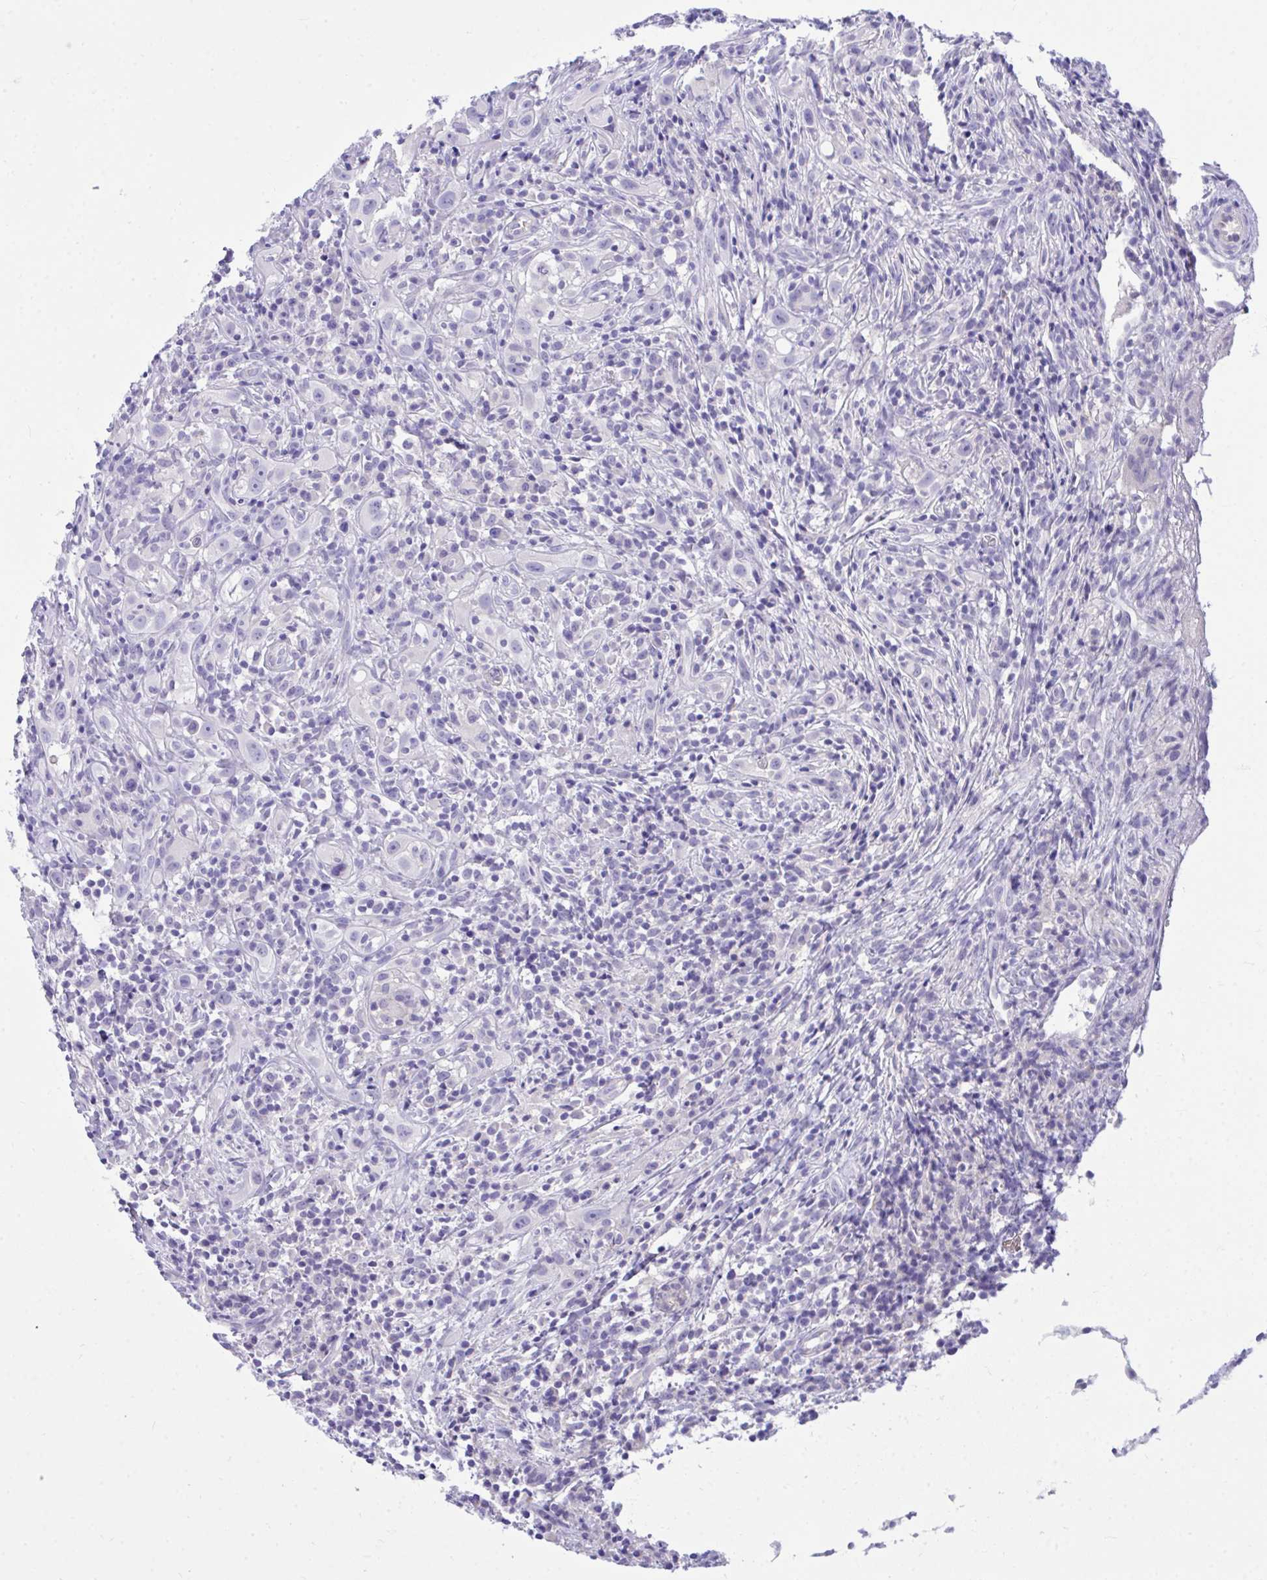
{"staining": {"intensity": "negative", "quantity": "none", "location": "none"}, "tissue": "head and neck cancer", "cell_type": "Tumor cells", "image_type": "cancer", "snomed": [{"axis": "morphology", "description": "Squamous cell carcinoma, NOS"}, {"axis": "topography", "description": "Head-Neck"}], "caption": "High magnification brightfield microscopy of squamous cell carcinoma (head and neck) stained with DAB (3,3'-diaminobenzidine) (brown) and counterstained with hematoxylin (blue): tumor cells show no significant positivity. (IHC, brightfield microscopy, high magnification).", "gene": "PLEKHH1", "patient": {"sex": "female", "age": 95}}